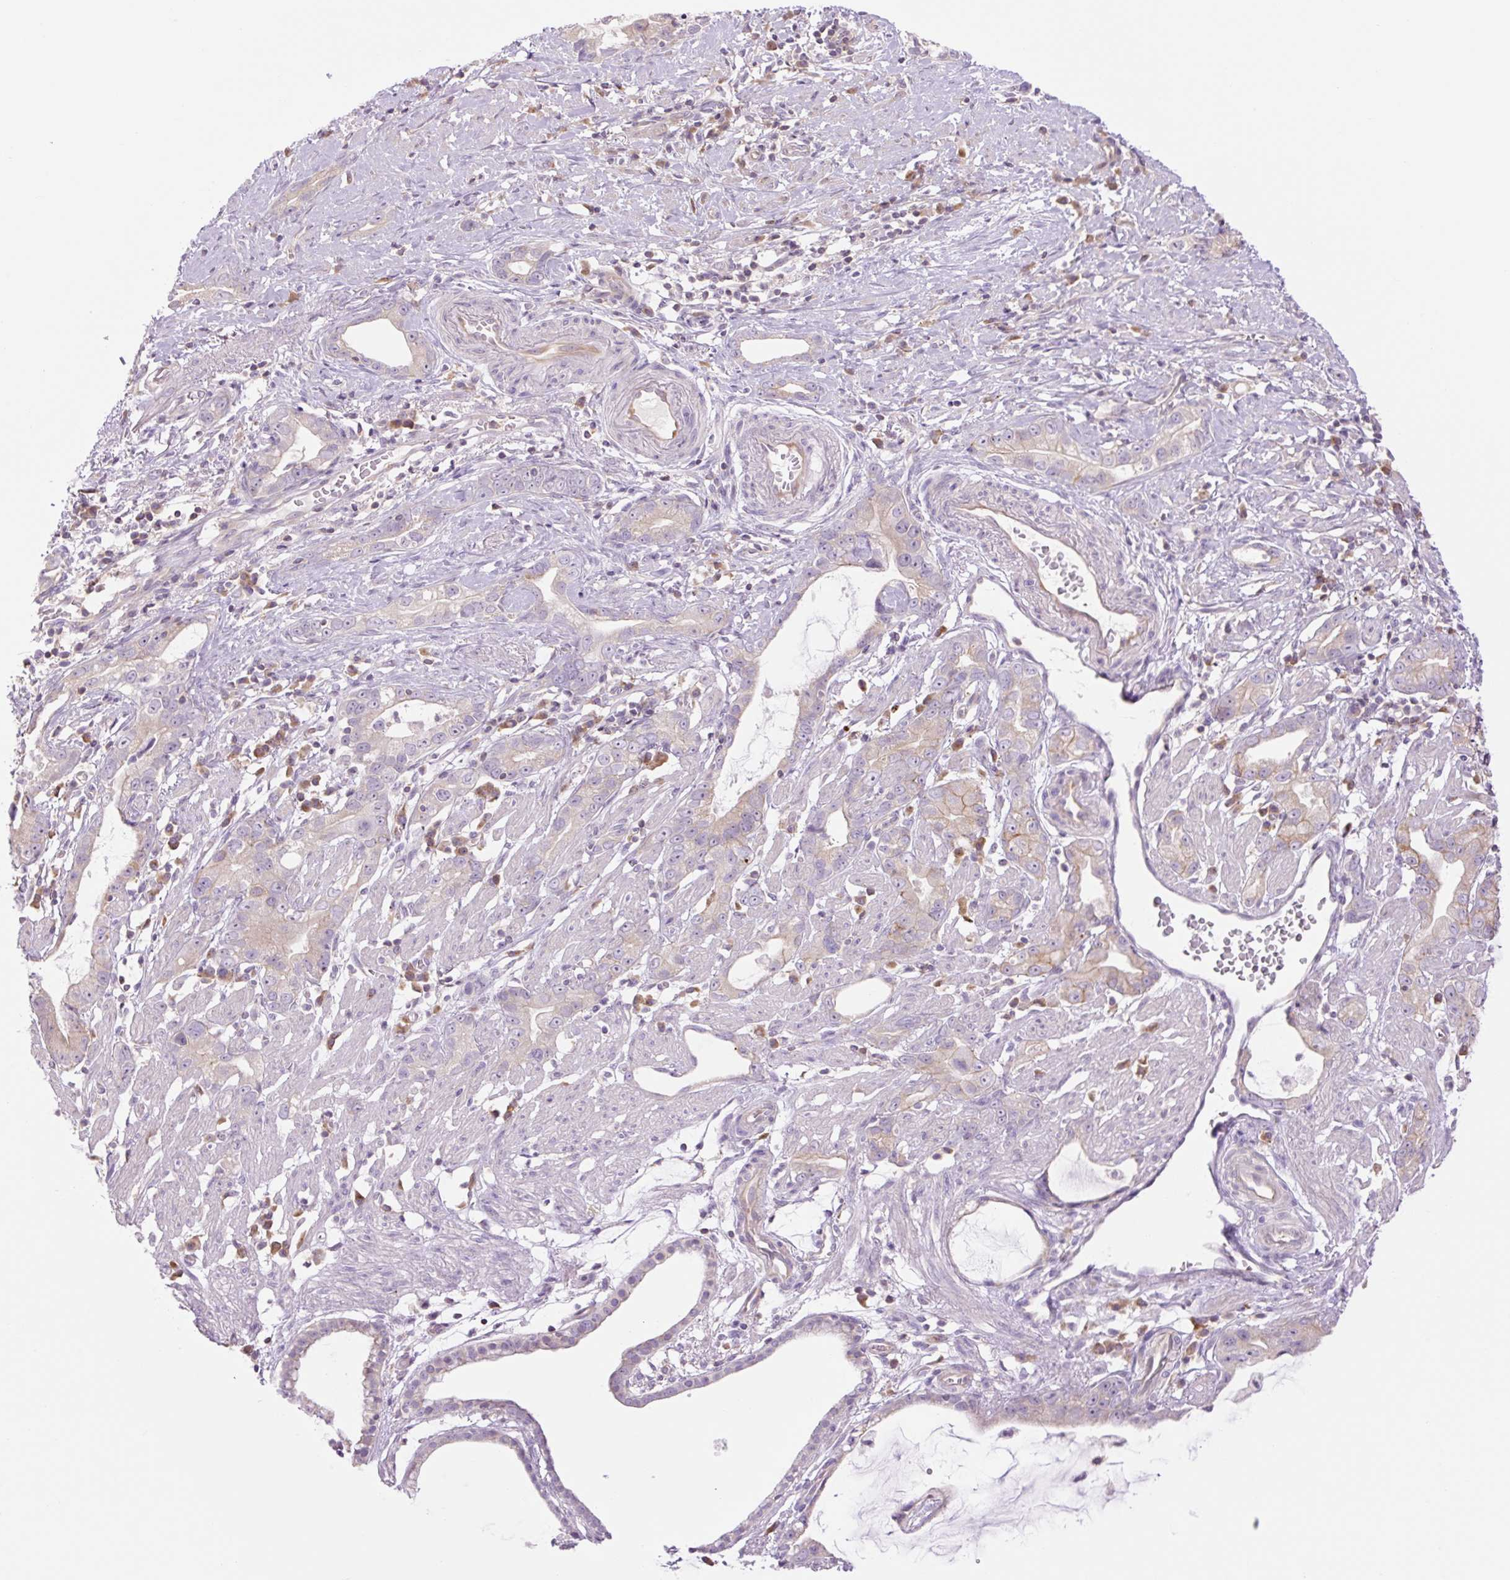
{"staining": {"intensity": "weak", "quantity": "<25%", "location": "cytoplasmic/membranous"}, "tissue": "stomach cancer", "cell_type": "Tumor cells", "image_type": "cancer", "snomed": [{"axis": "morphology", "description": "Adenocarcinoma, NOS"}, {"axis": "topography", "description": "Stomach"}], "caption": "Immunohistochemistry (IHC) histopathology image of human stomach adenocarcinoma stained for a protein (brown), which shows no staining in tumor cells.", "gene": "GRID2", "patient": {"sex": "male", "age": 55}}